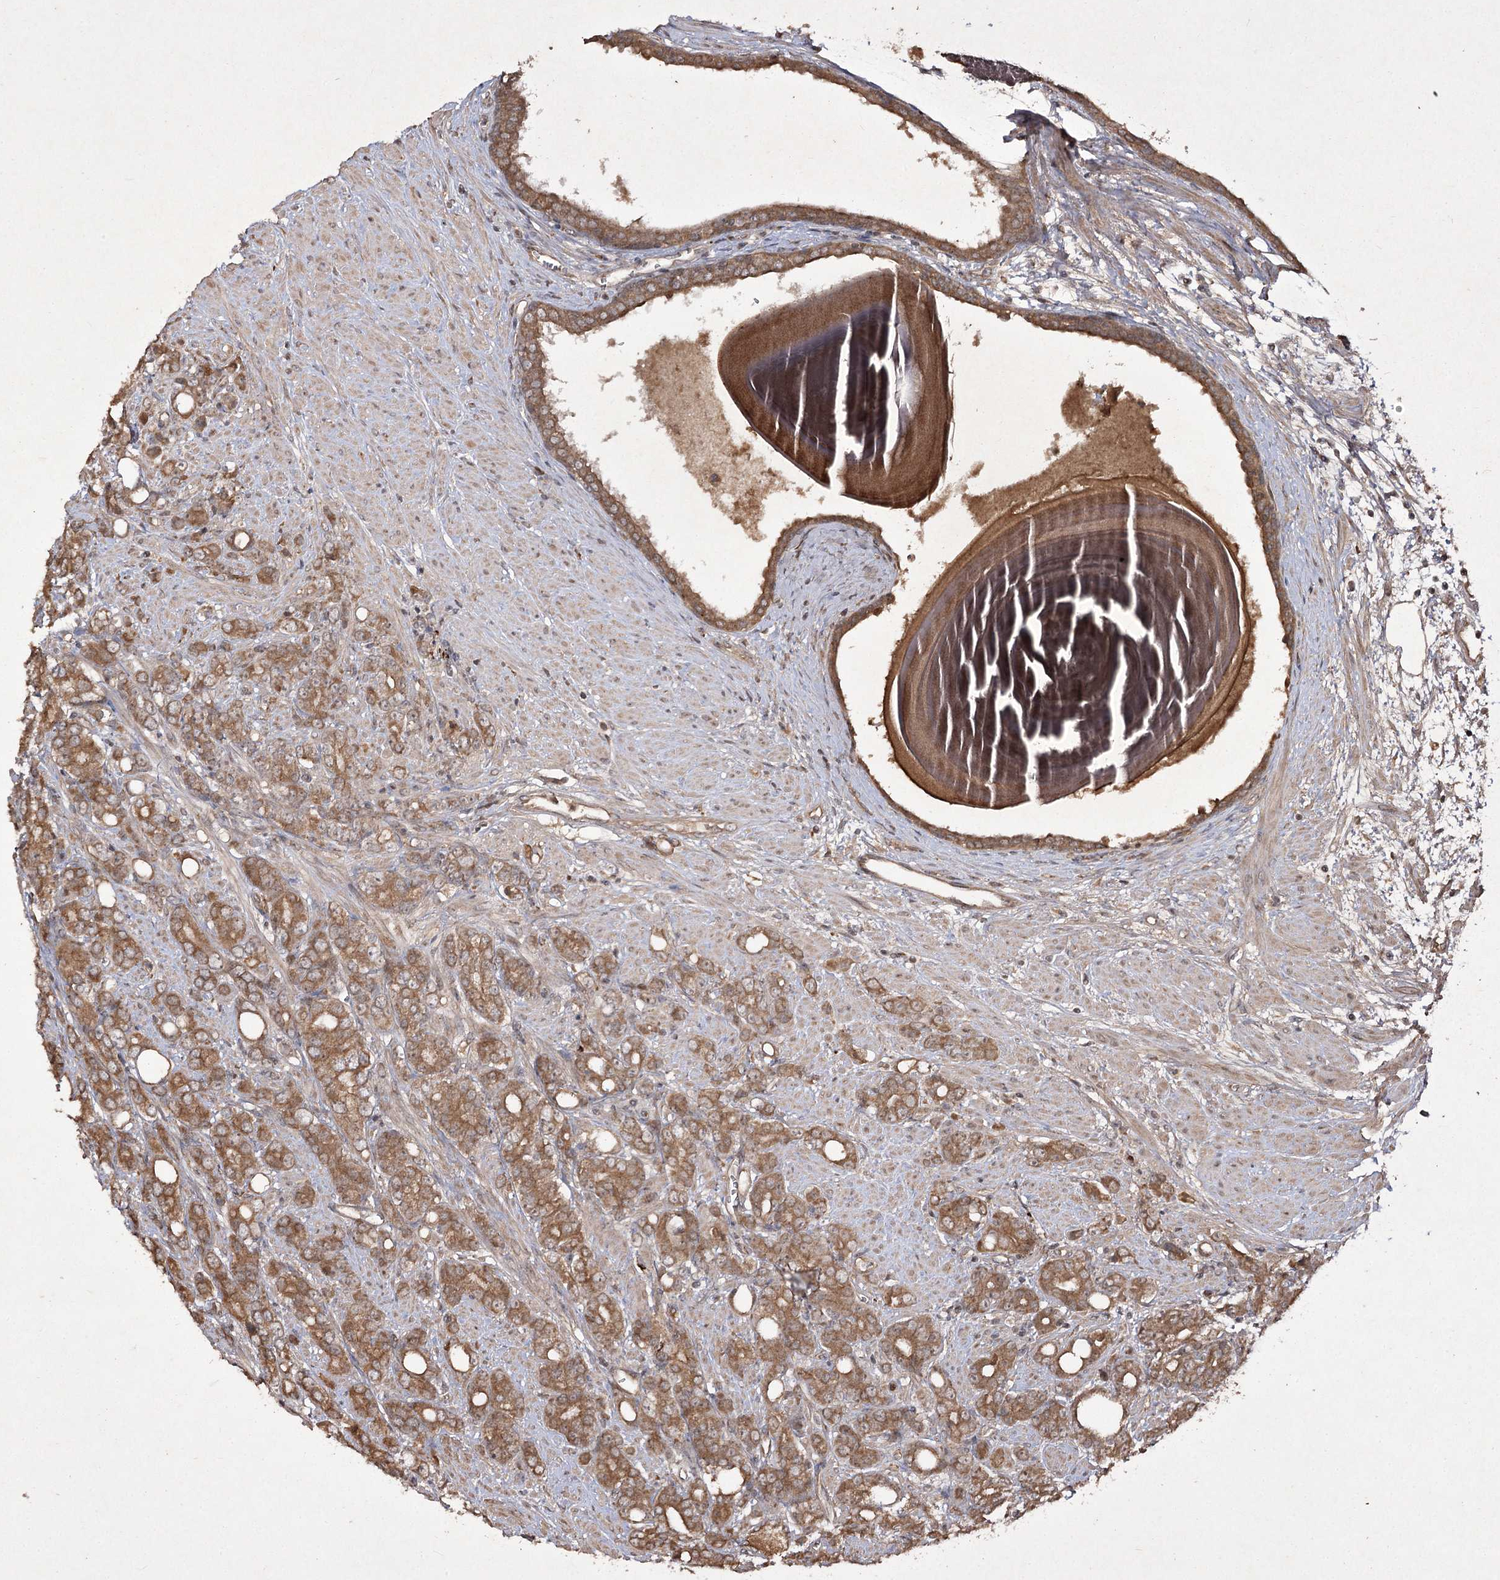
{"staining": {"intensity": "moderate", "quantity": ">75%", "location": "cytoplasmic/membranous"}, "tissue": "prostate cancer", "cell_type": "Tumor cells", "image_type": "cancer", "snomed": [{"axis": "morphology", "description": "Adenocarcinoma, High grade"}, {"axis": "topography", "description": "Prostate"}], "caption": "Protein staining of prostate adenocarcinoma (high-grade) tissue shows moderate cytoplasmic/membranous expression in approximately >75% of tumor cells.", "gene": "FANCL", "patient": {"sex": "male", "age": 62}}